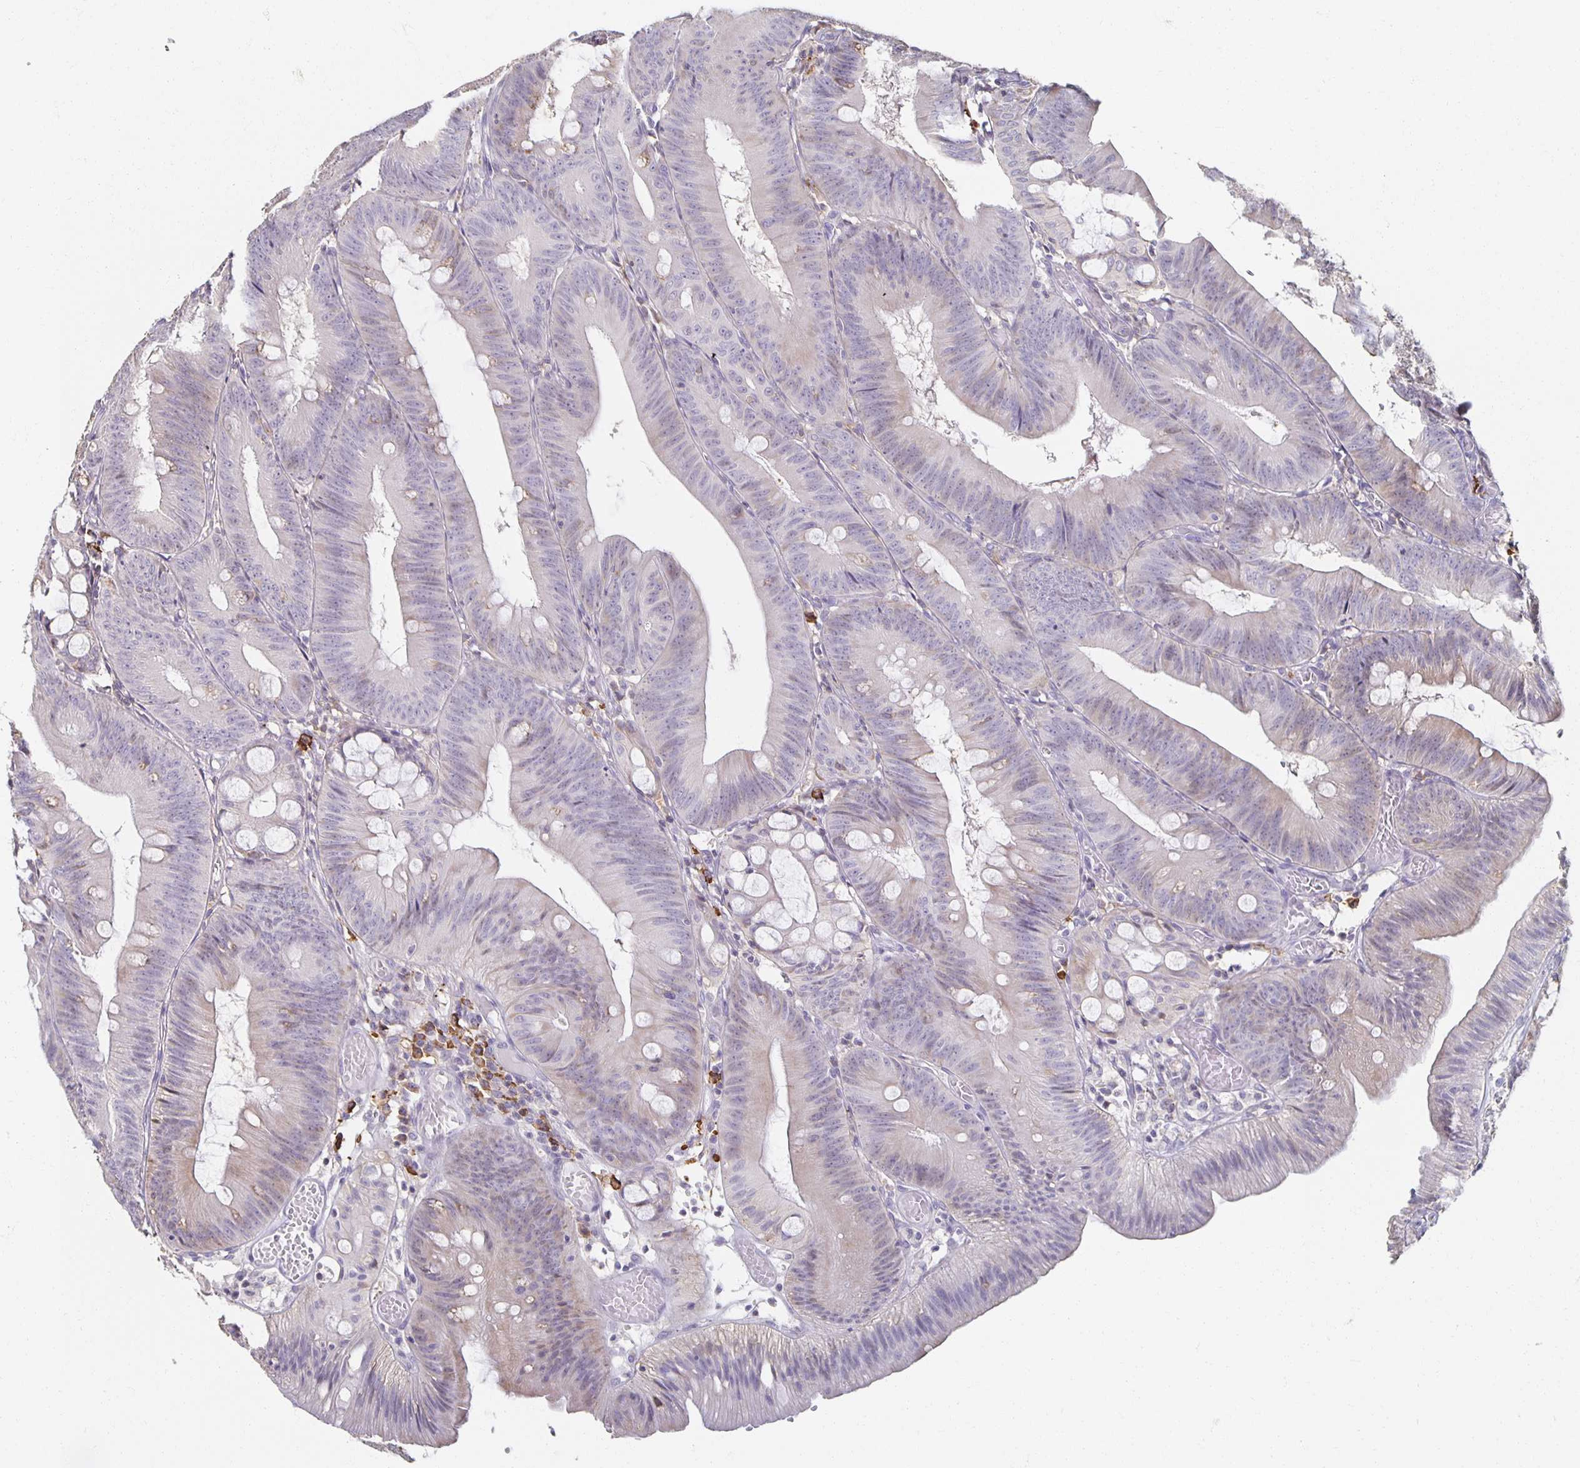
{"staining": {"intensity": "weak", "quantity": "<25%", "location": "cytoplasmic/membranous"}, "tissue": "colorectal cancer", "cell_type": "Tumor cells", "image_type": "cancer", "snomed": [{"axis": "morphology", "description": "Adenocarcinoma, NOS"}, {"axis": "topography", "description": "Colon"}], "caption": "DAB (3,3'-diaminobenzidine) immunohistochemical staining of human colorectal adenocarcinoma displays no significant expression in tumor cells. (Stains: DAB immunohistochemistry with hematoxylin counter stain, Microscopy: brightfield microscopy at high magnification).", "gene": "ZNF692", "patient": {"sex": "male", "age": 84}}